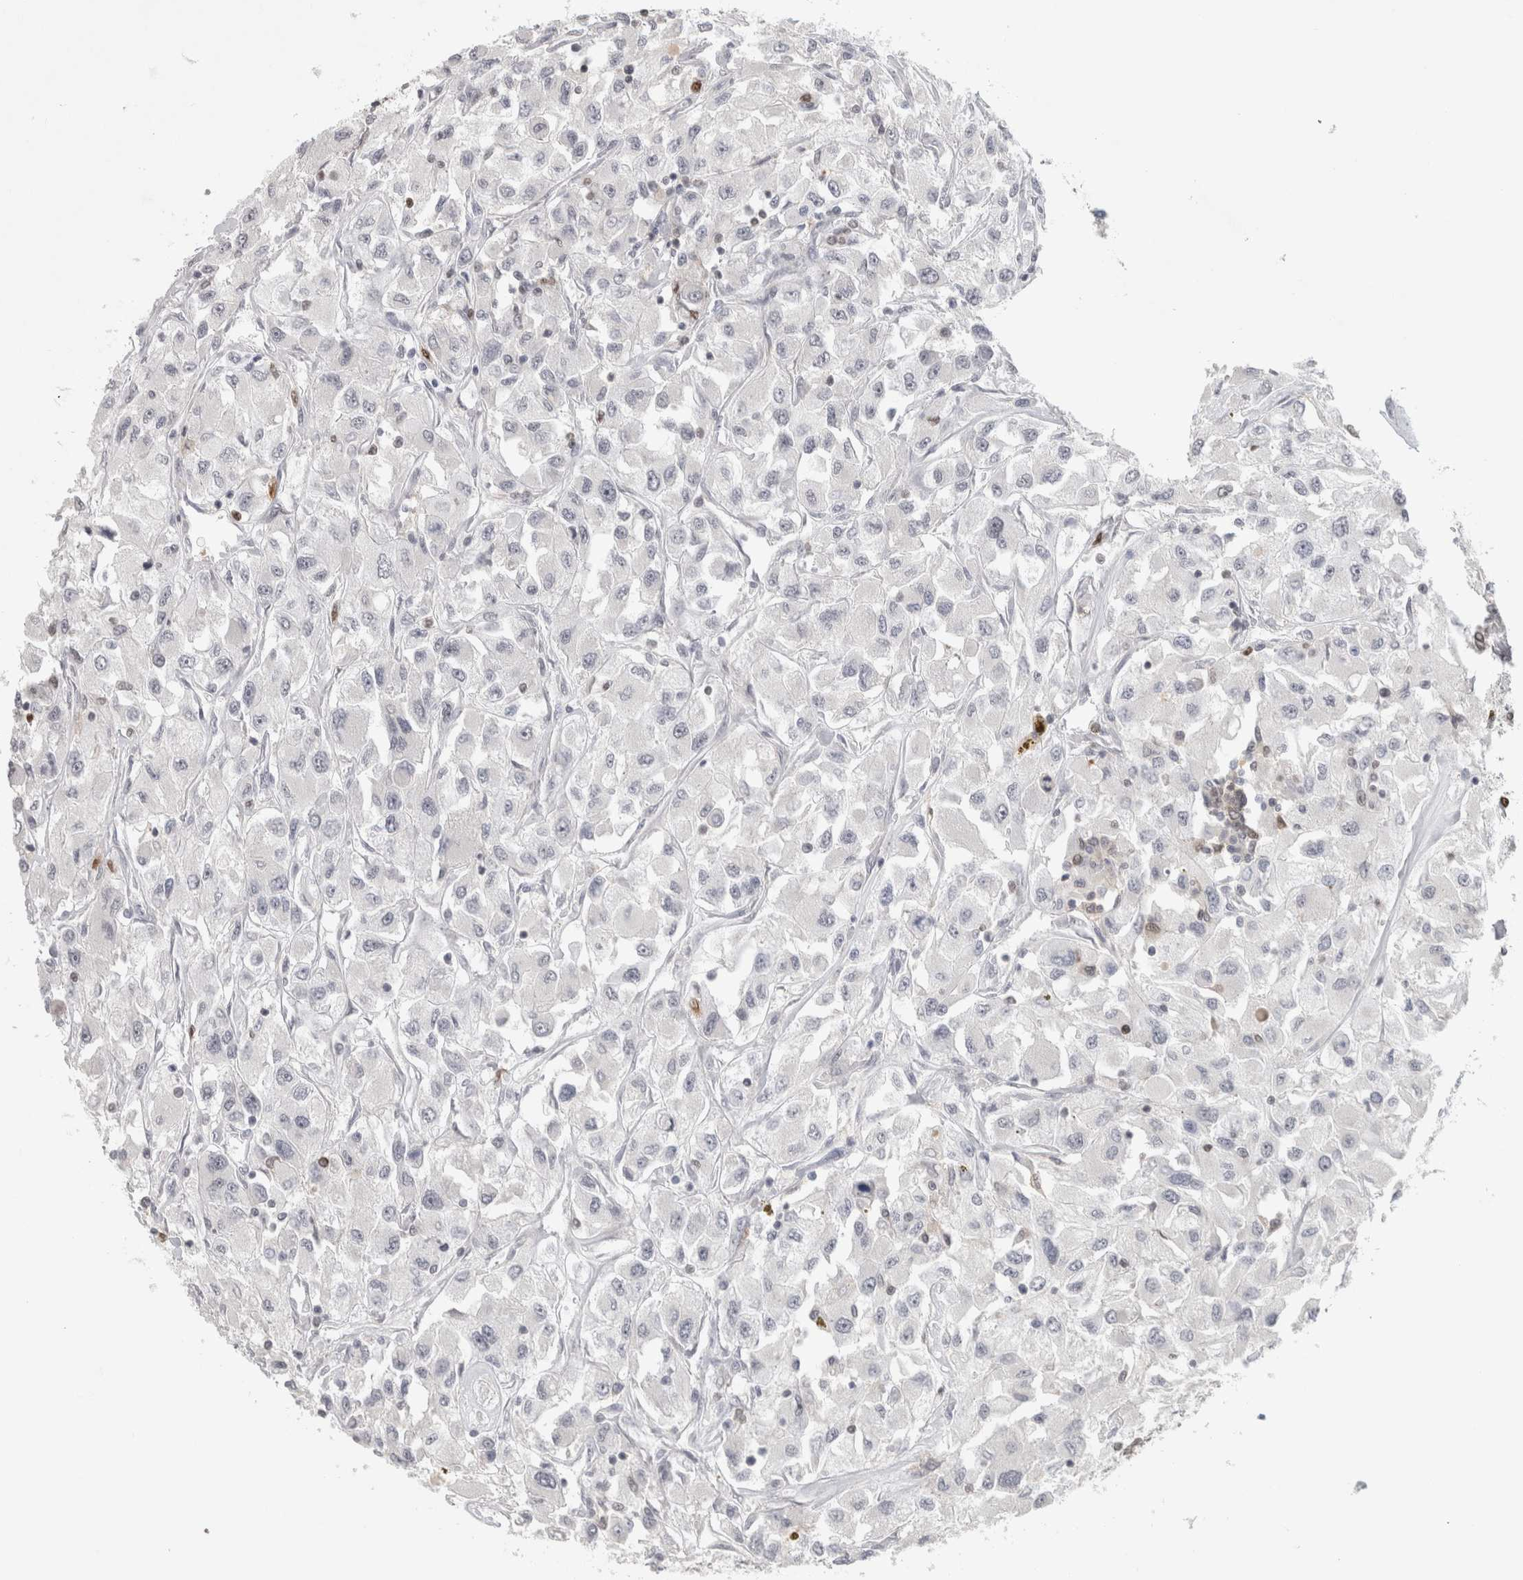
{"staining": {"intensity": "negative", "quantity": "none", "location": "none"}, "tissue": "renal cancer", "cell_type": "Tumor cells", "image_type": "cancer", "snomed": [{"axis": "morphology", "description": "Adenocarcinoma, NOS"}, {"axis": "topography", "description": "Kidney"}], "caption": "Protein analysis of adenocarcinoma (renal) reveals no significant positivity in tumor cells. (DAB immunohistochemistry, high magnification).", "gene": "SRARP", "patient": {"sex": "female", "age": 52}}